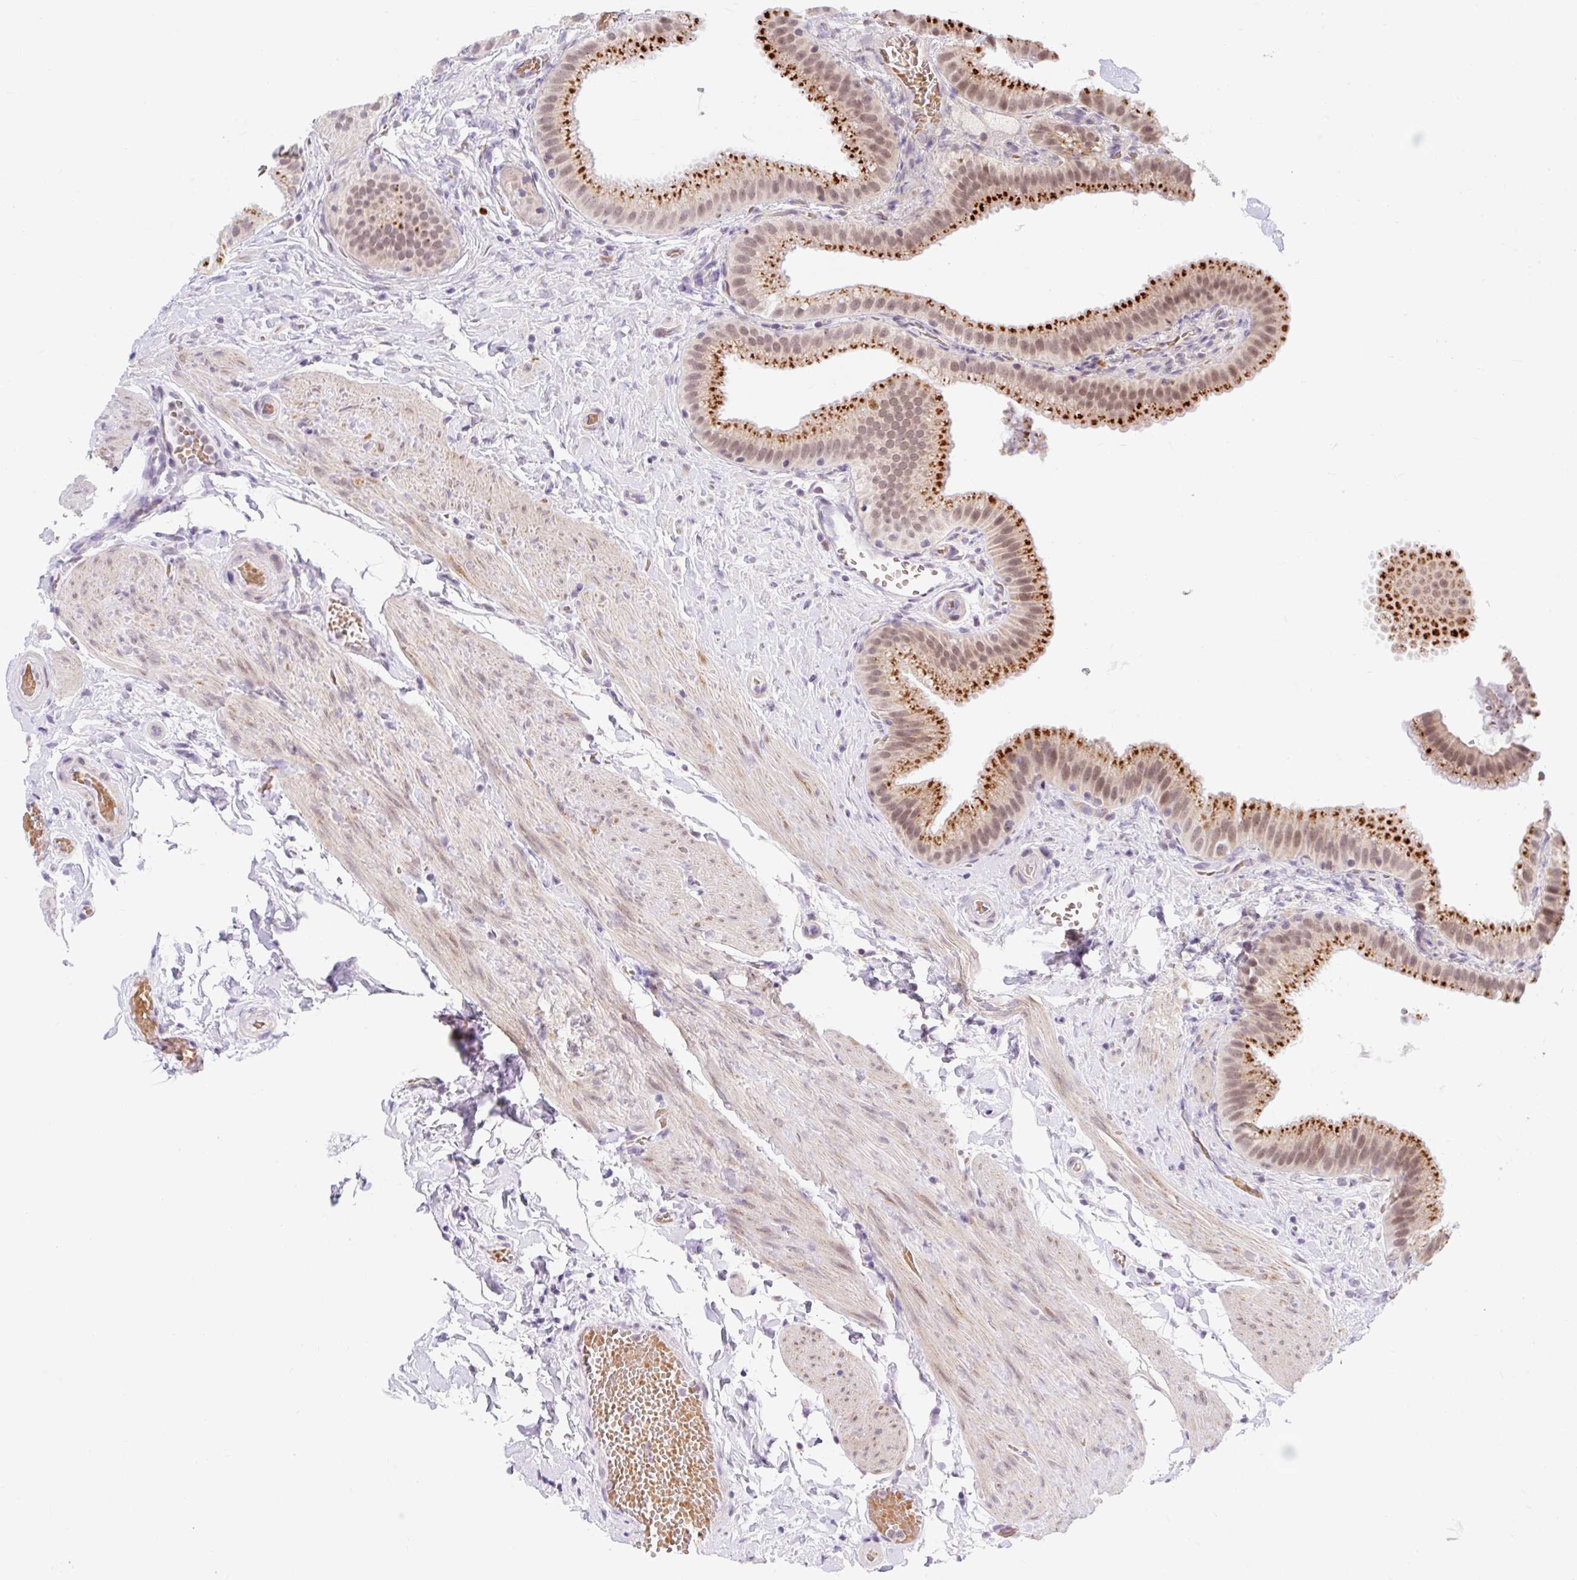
{"staining": {"intensity": "strong", "quantity": ">75%", "location": "cytoplasmic/membranous"}, "tissue": "gallbladder", "cell_type": "Glandular cells", "image_type": "normal", "snomed": [{"axis": "morphology", "description": "Normal tissue, NOS"}, {"axis": "topography", "description": "Gallbladder"}], "caption": "Protein expression by IHC exhibits strong cytoplasmic/membranous expression in approximately >75% of glandular cells in benign gallbladder. Using DAB (brown) and hematoxylin (blue) stains, captured at high magnification using brightfield microscopy.", "gene": "SRSF10", "patient": {"sex": "female", "age": 63}}